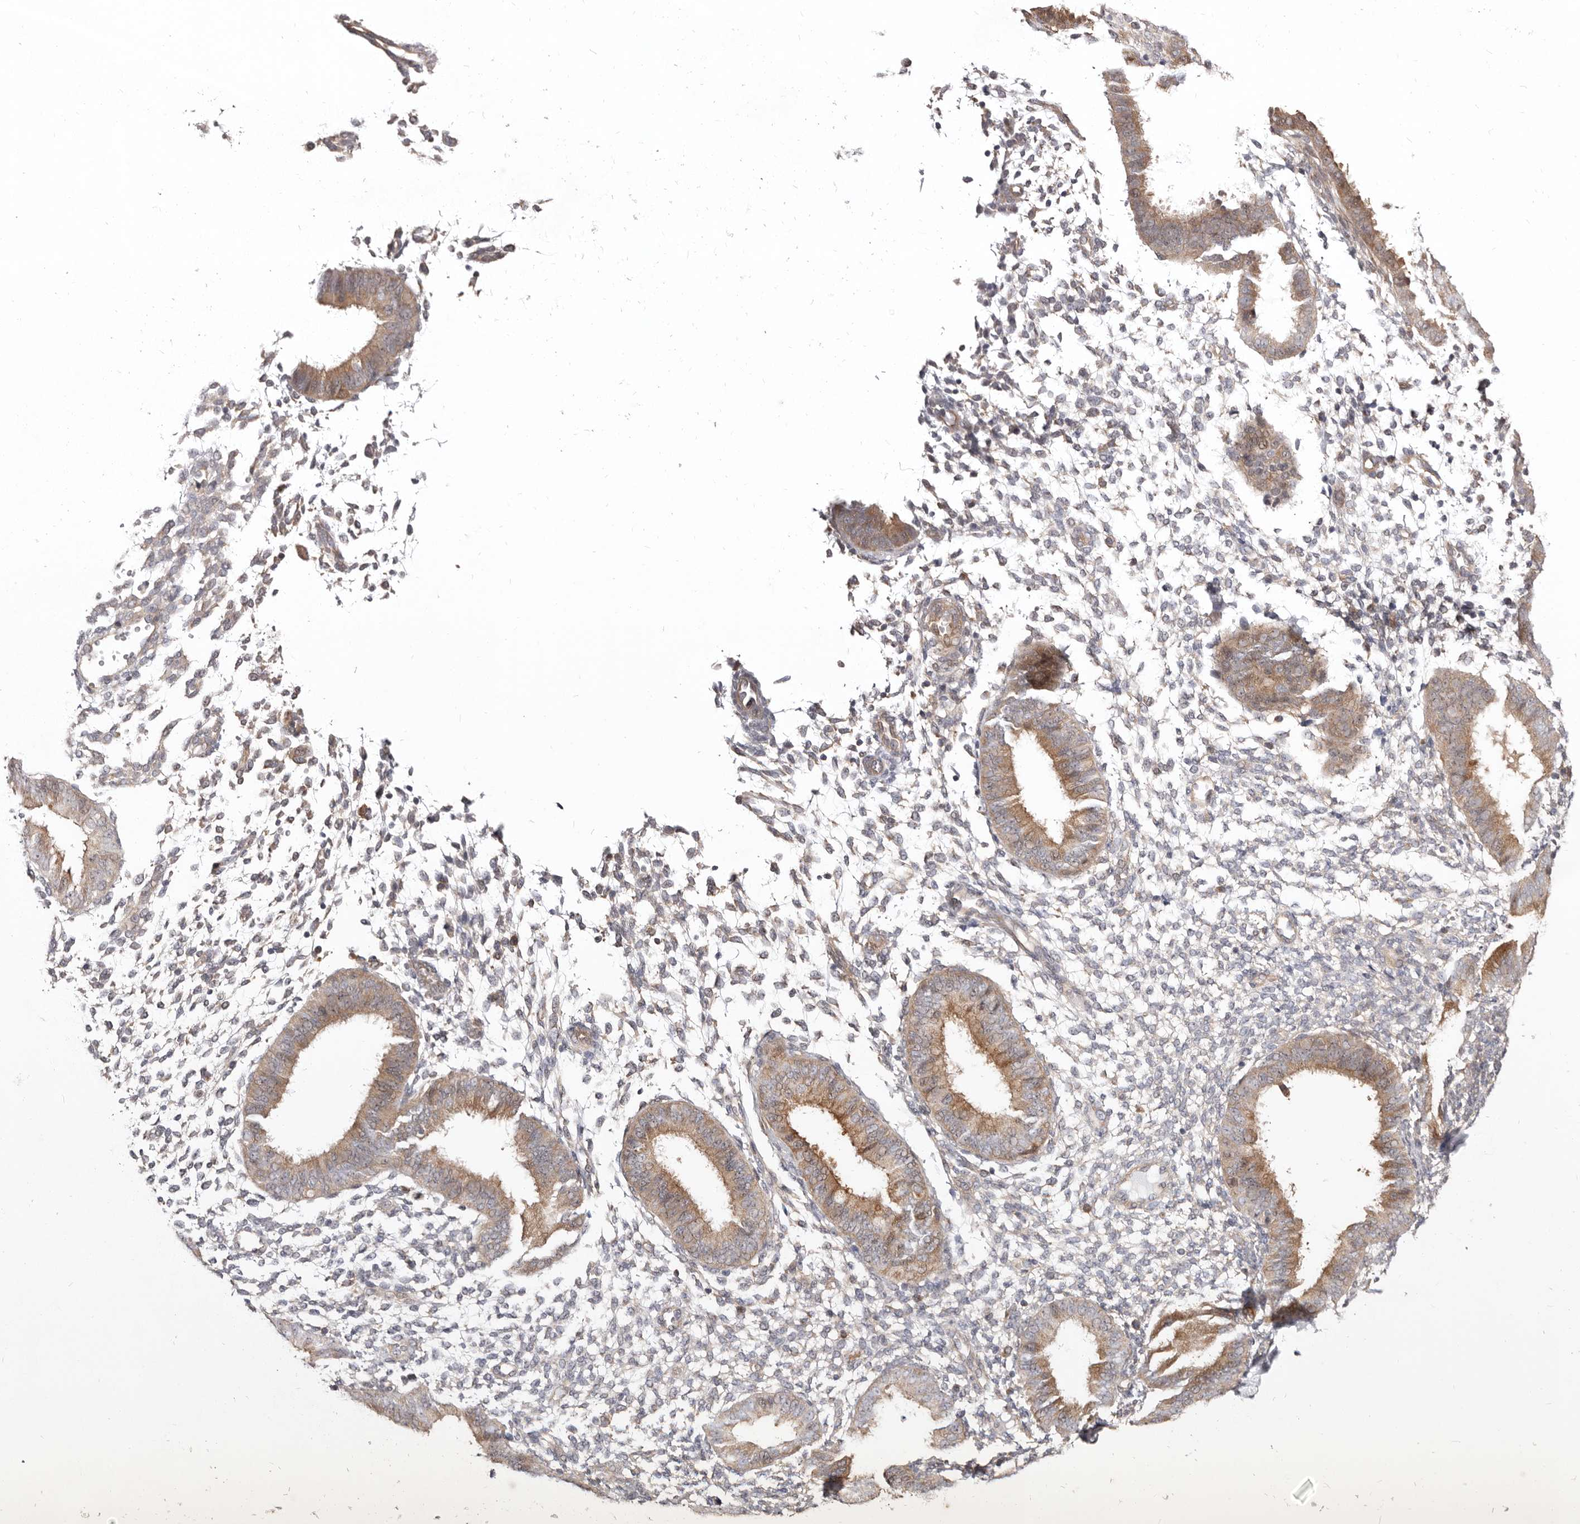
{"staining": {"intensity": "negative", "quantity": "none", "location": "none"}, "tissue": "endometrium", "cell_type": "Cells in endometrial stroma", "image_type": "normal", "snomed": [{"axis": "morphology", "description": "Normal tissue, NOS"}, {"axis": "topography", "description": "Uterus"}, {"axis": "topography", "description": "Endometrium"}], "caption": "An image of endometrium stained for a protein reveals no brown staining in cells in endometrial stroma.", "gene": "GPATCH4", "patient": {"sex": "female", "age": 48}}